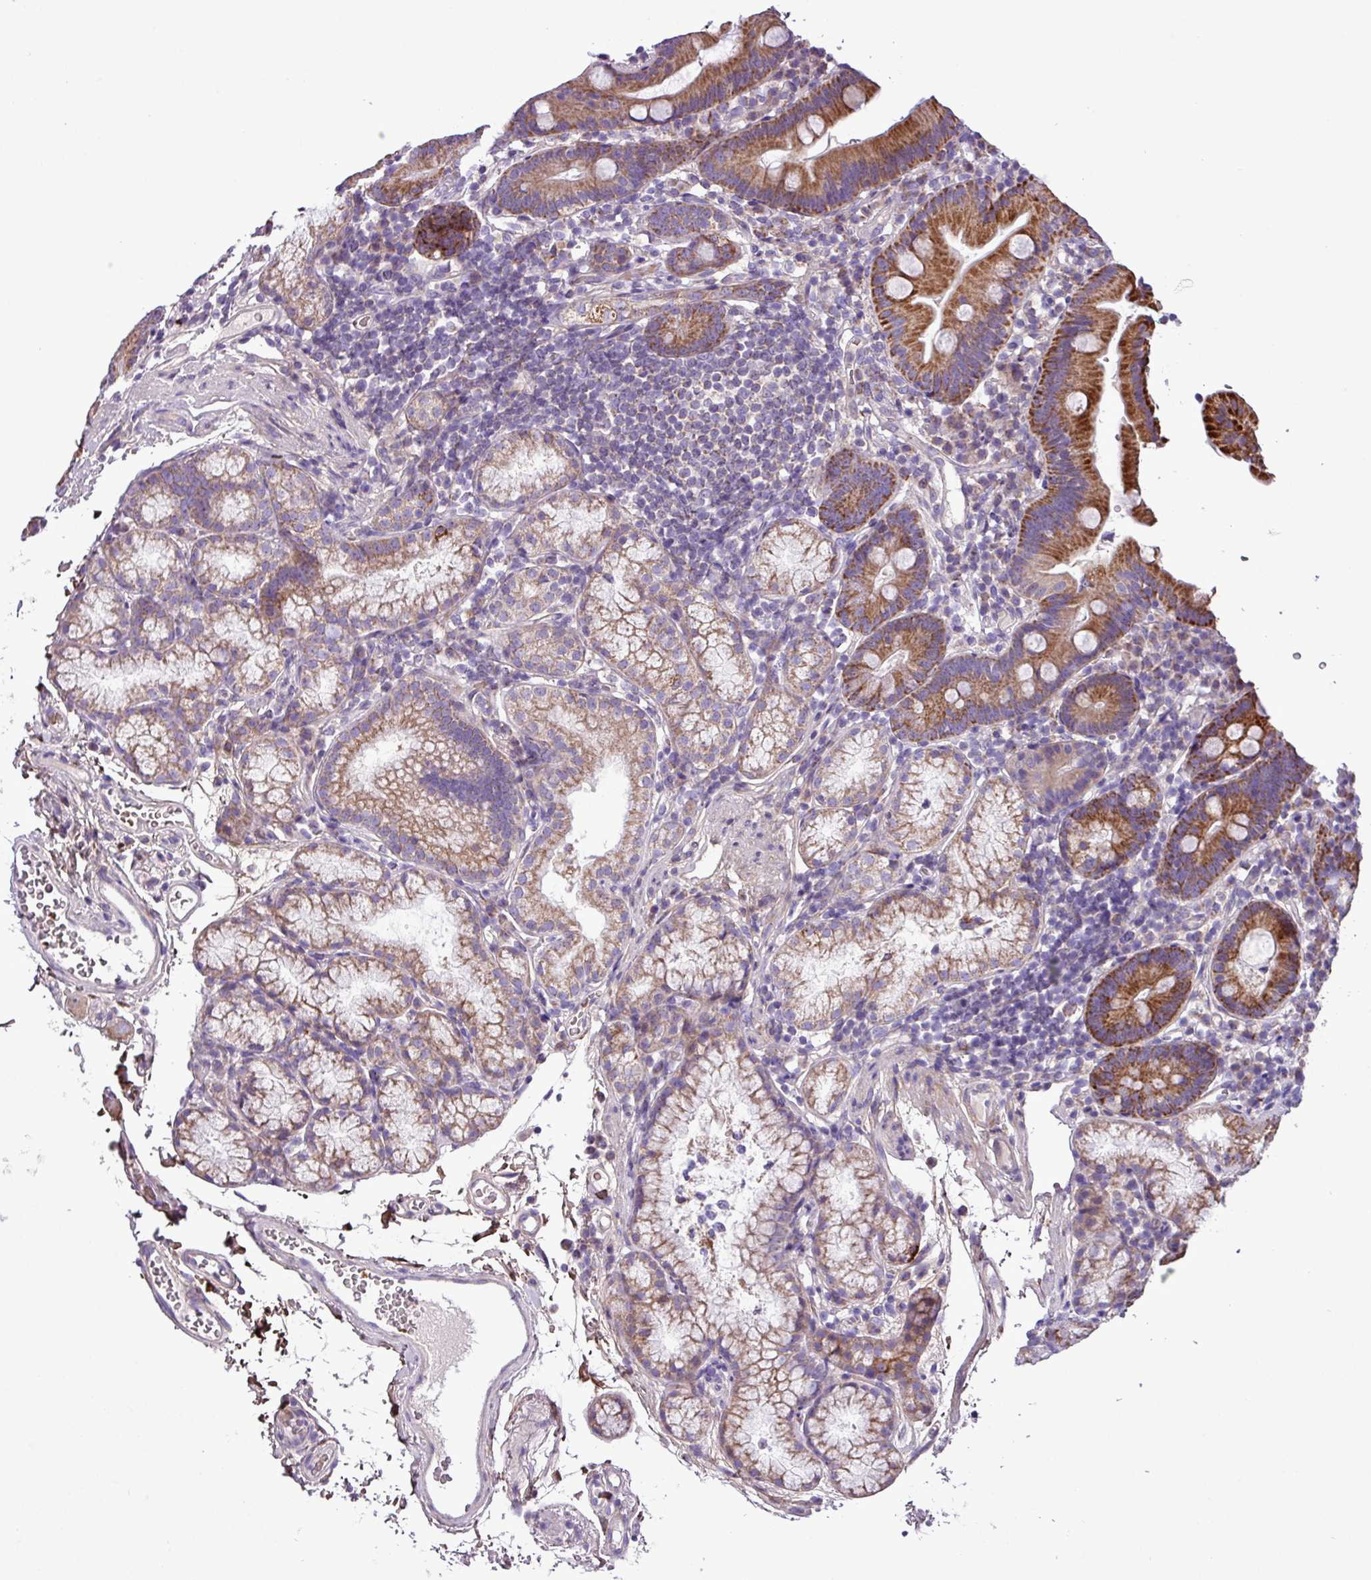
{"staining": {"intensity": "strong", "quantity": ">75%", "location": "cytoplasmic/membranous"}, "tissue": "duodenum", "cell_type": "Glandular cells", "image_type": "normal", "snomed": [{"axis": "morphology", "description": "Normal tissue, NOS"}, {"axis": "topography", "description": "Duodenum"}], "caption": "Immunohistochemical staining of unremarkable duodenum exhibits strong cytoplasmic/membranous protein staining in approximately >75% of glandular cells. (DAB = brown stain, brightfield microscopy at high magnification).", "gene": "FAM183A", "patient": {"sex": "female", "age": 67}}